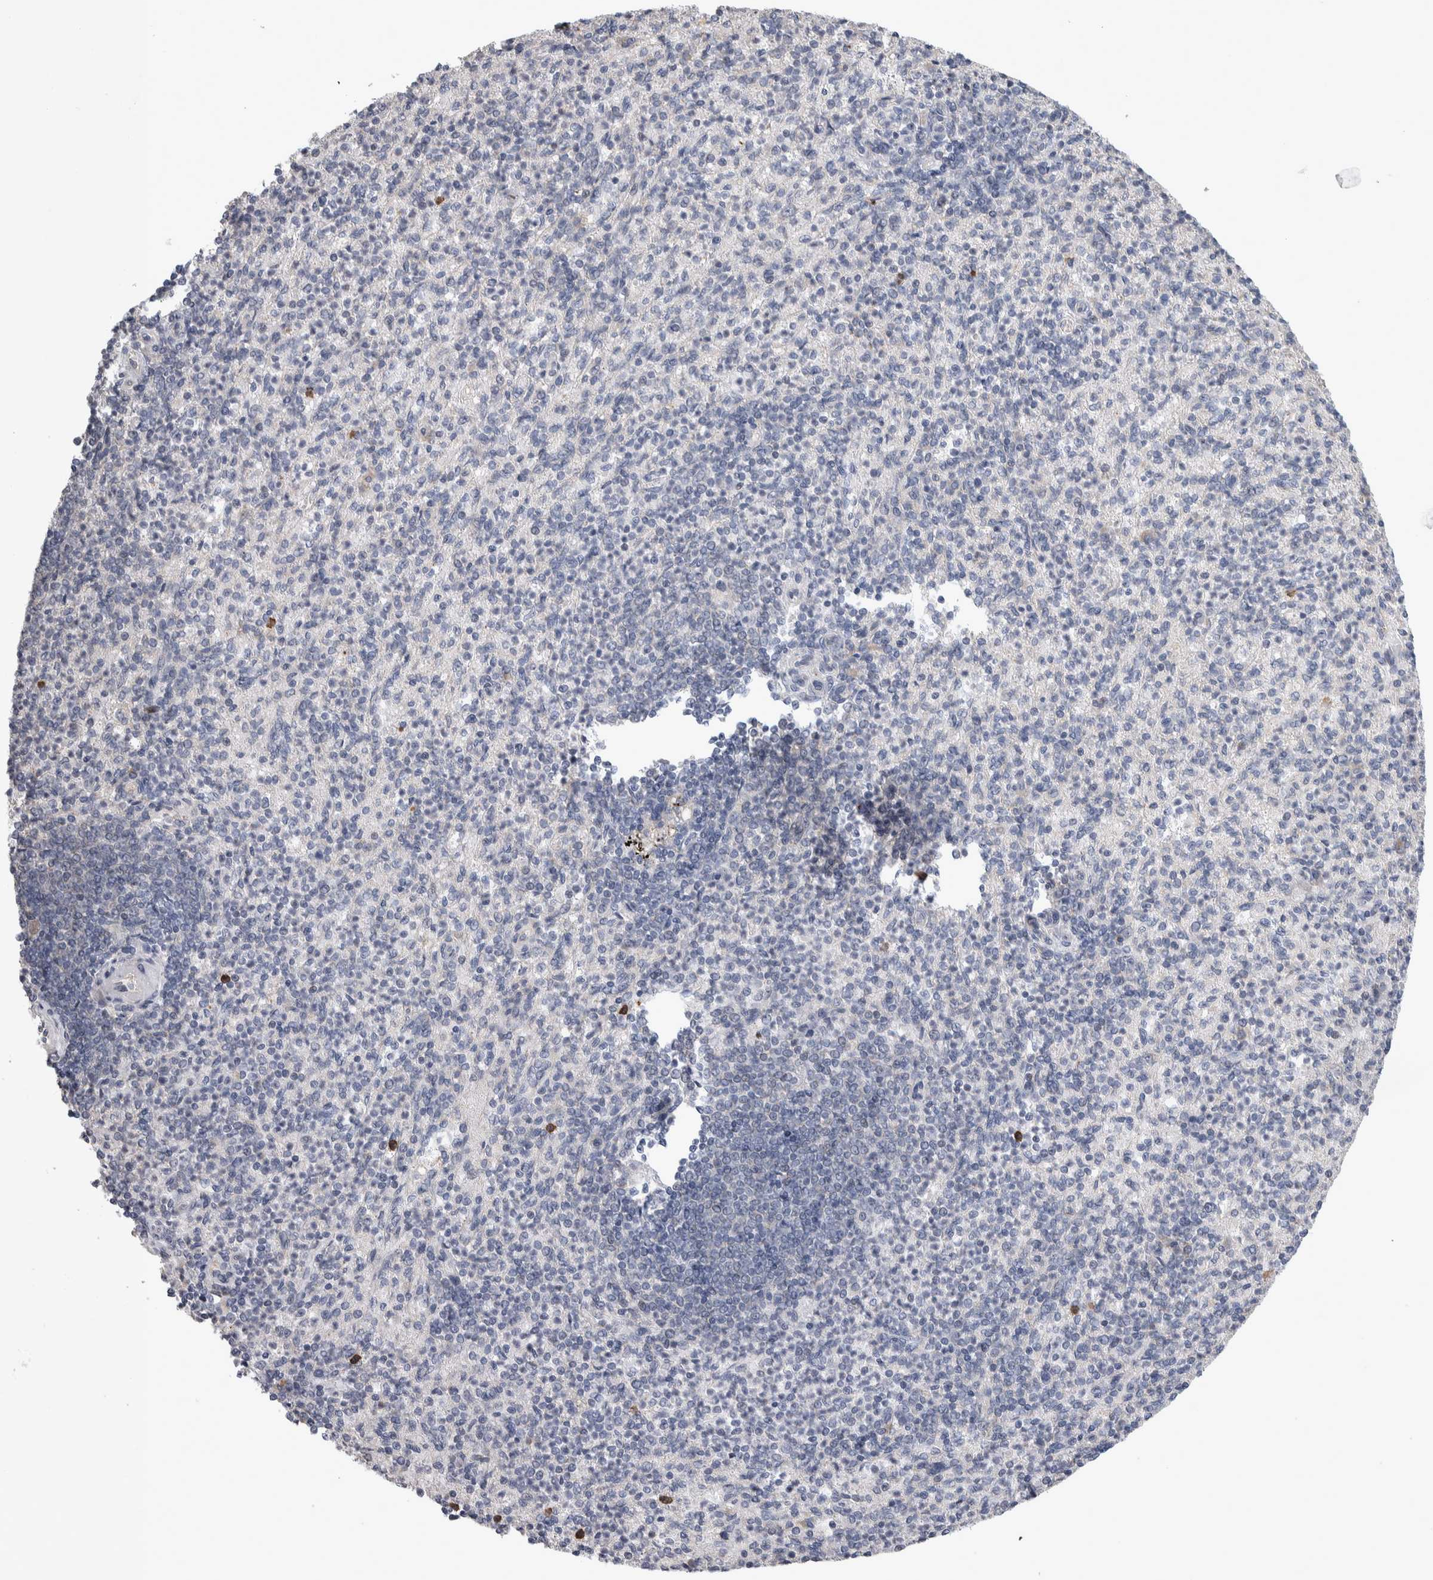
{"staining": {"intensity": "negative", "quantity": "none", "location": "none"}, "tissue": "spleen", "cell_type": "Cells in red pulp", "image_type": "normal", "snomed": [{"axis": "morphology", "description": "Normal tissue, NOS"}, {"axis": "topography", "description": "Spleen"}], "caption": "Immunohistochemistry (IHC) histopathology image of unremarkable spleen: human spleen stained with DAB displays no significant protein expression in cells in red pulp.", "gene": "IBTK", "patient": {"sex": "female", "age": 74}}